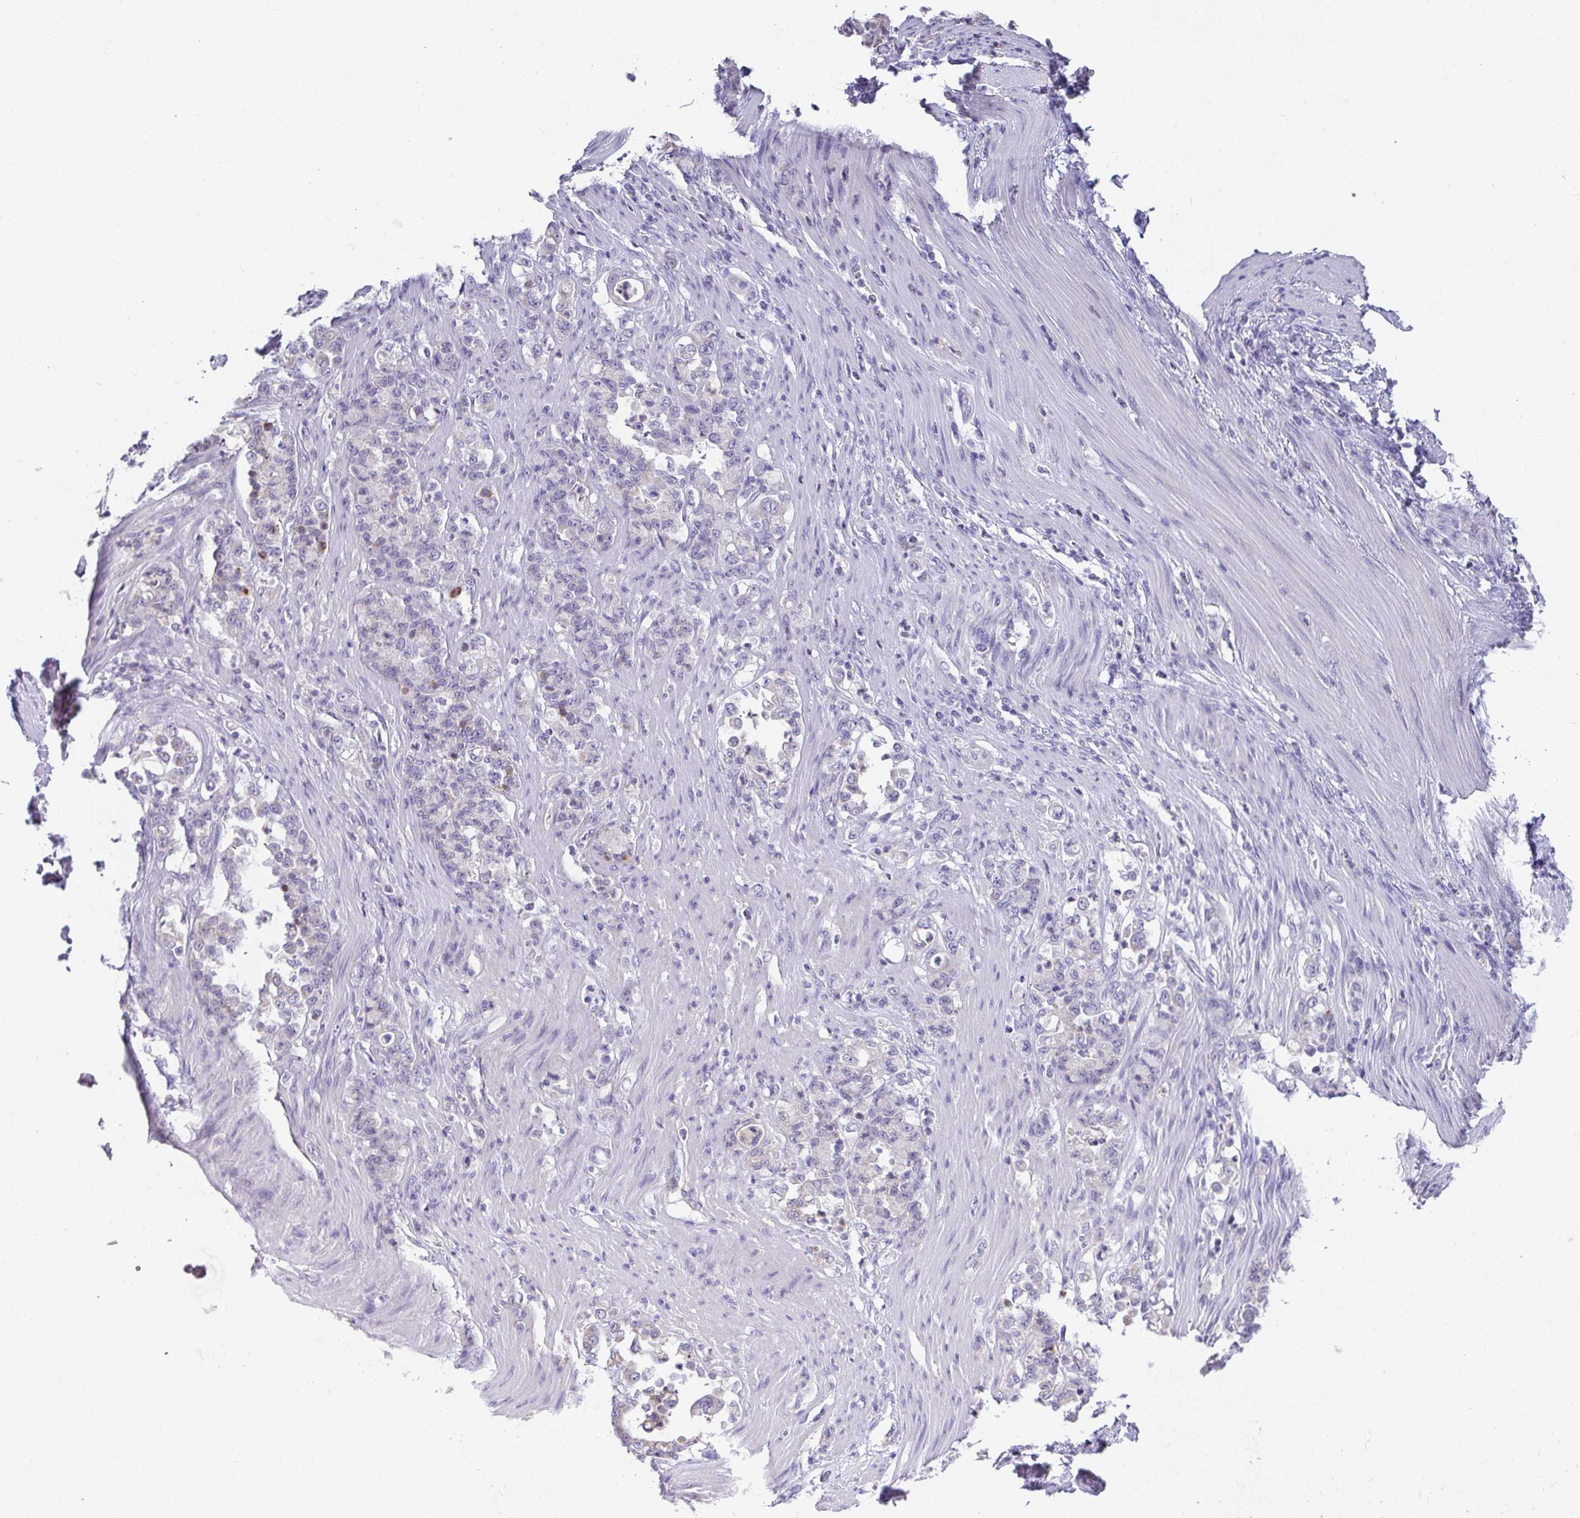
{"staining": {"intensity": "negative", "quantity": "none", "location": "none"}, "tissue": "stomach cancer", "cell_type": "Tumor cells", "image_type": "cancer", "snomed": [{"axis": "morphology", "description": "Normal tissue, NOS"}, {"axis": "morphology", "description": "Adenocarcinoma, NOS"}, {"axis": "topography", "description": "Stomach"}], "caption": "A photomicrograph of stomach cancer (adenocarcinoma) stained for a protein shows no brown staining in tumor cells.", "gene": "CXCR1", "patient": {"sex": "female", "age": 79}}